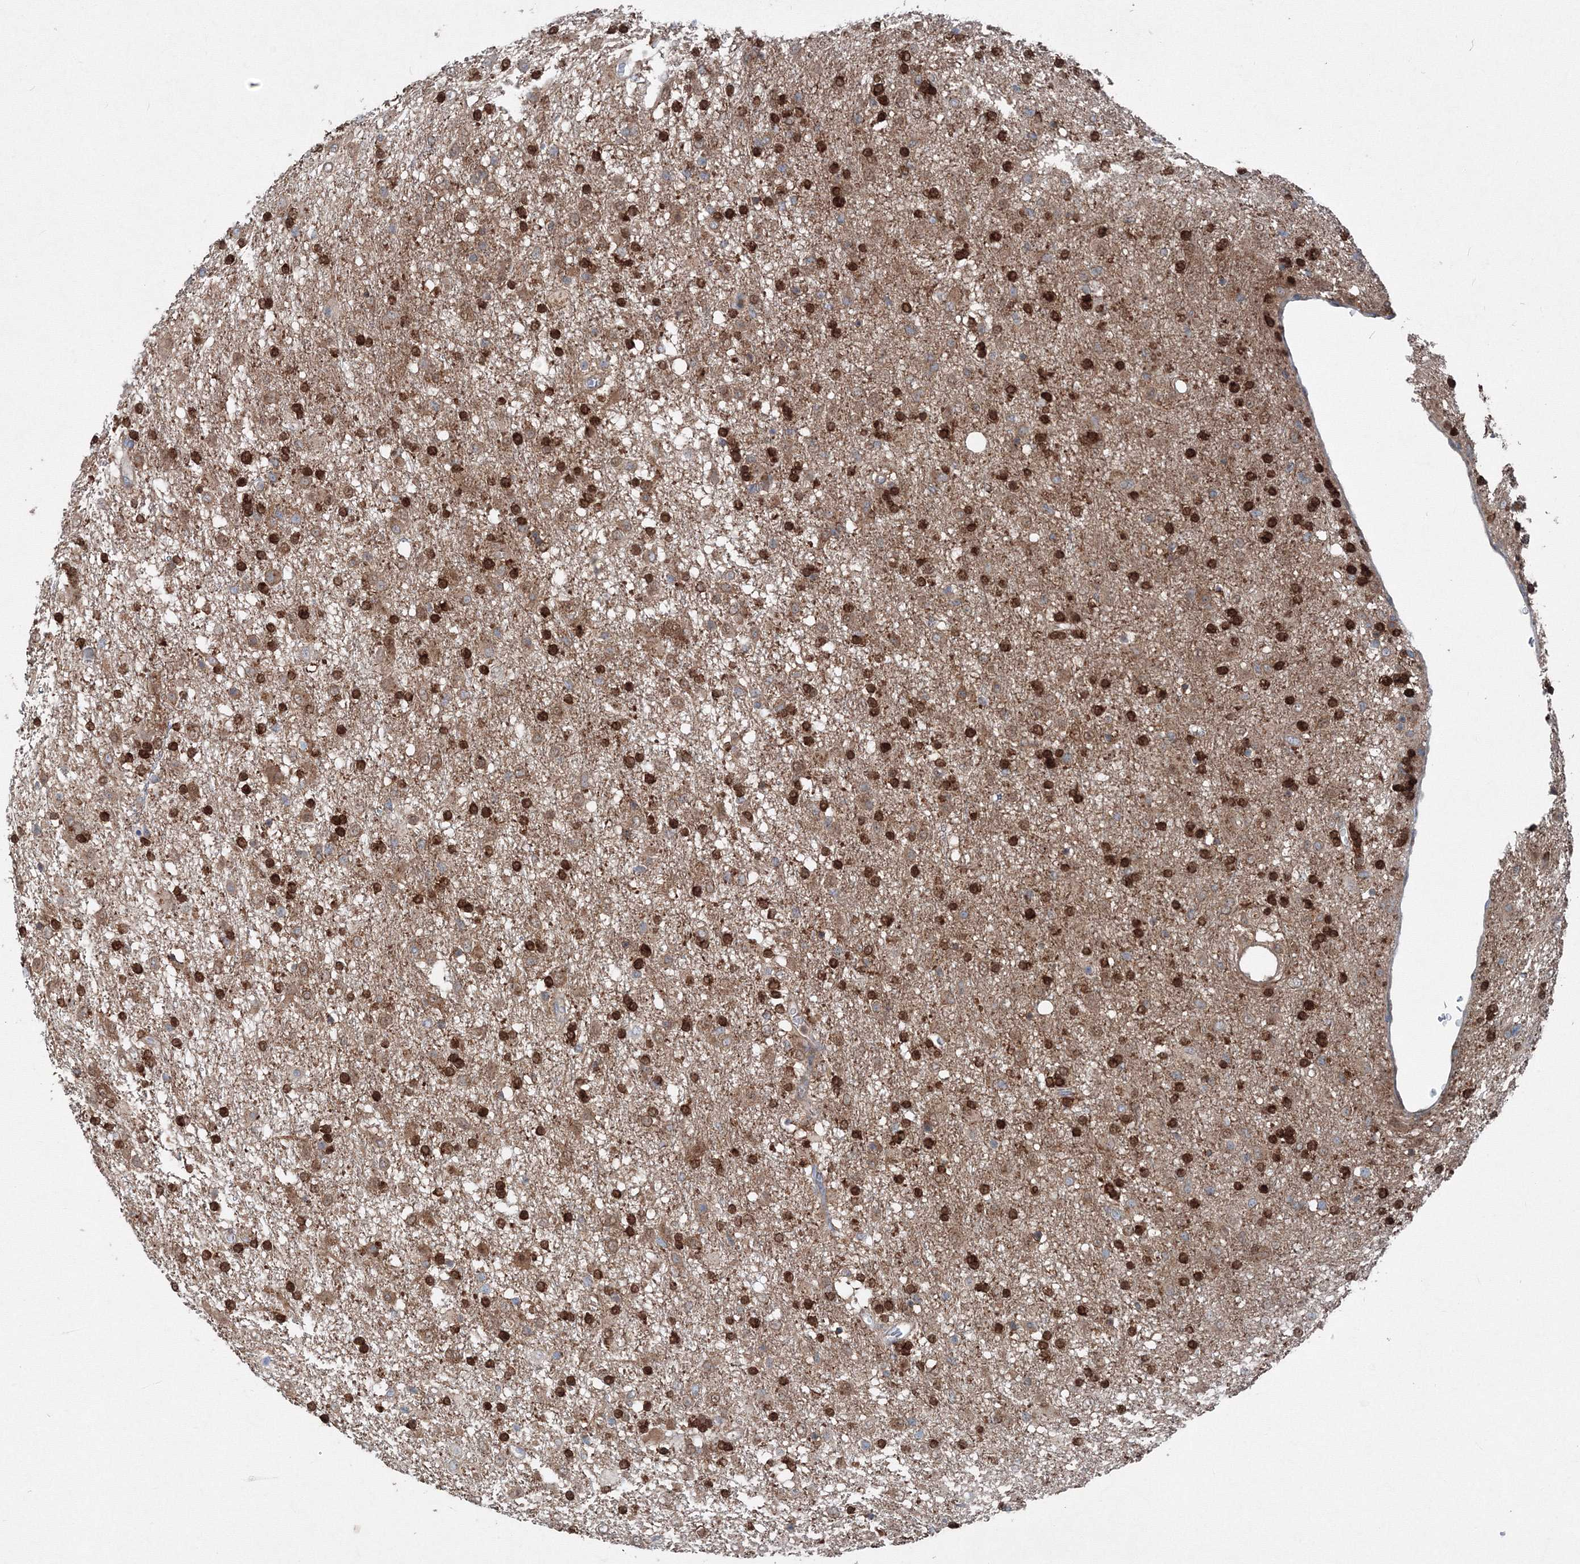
{"staining": {"intensity": "strong", "quantity": ">75%", "location": "cytoplasmic/membranous,nuclear"}, "tissue": "glioma", "cell_type": "Tumor cells", "image_type": "cancer", "snomed": [{"axis": "morphology", "description": "Glioma, malignant, Low grade"}, {"axis": "topography", "description": "Brain"}], "caption": "Immunohistochemistry (DAB) staining of human malignant glioma (low-grade) demonstrates strong cytoplasmic/membranous and nuclear protein staining in about >75% of tumor cells. Immunohistochemistry (ihc) stains the protein of interest in brown and the nuclei are stained blue.", "gene": "TPRKB", "patient": {"sex": "male", "age": 65}}